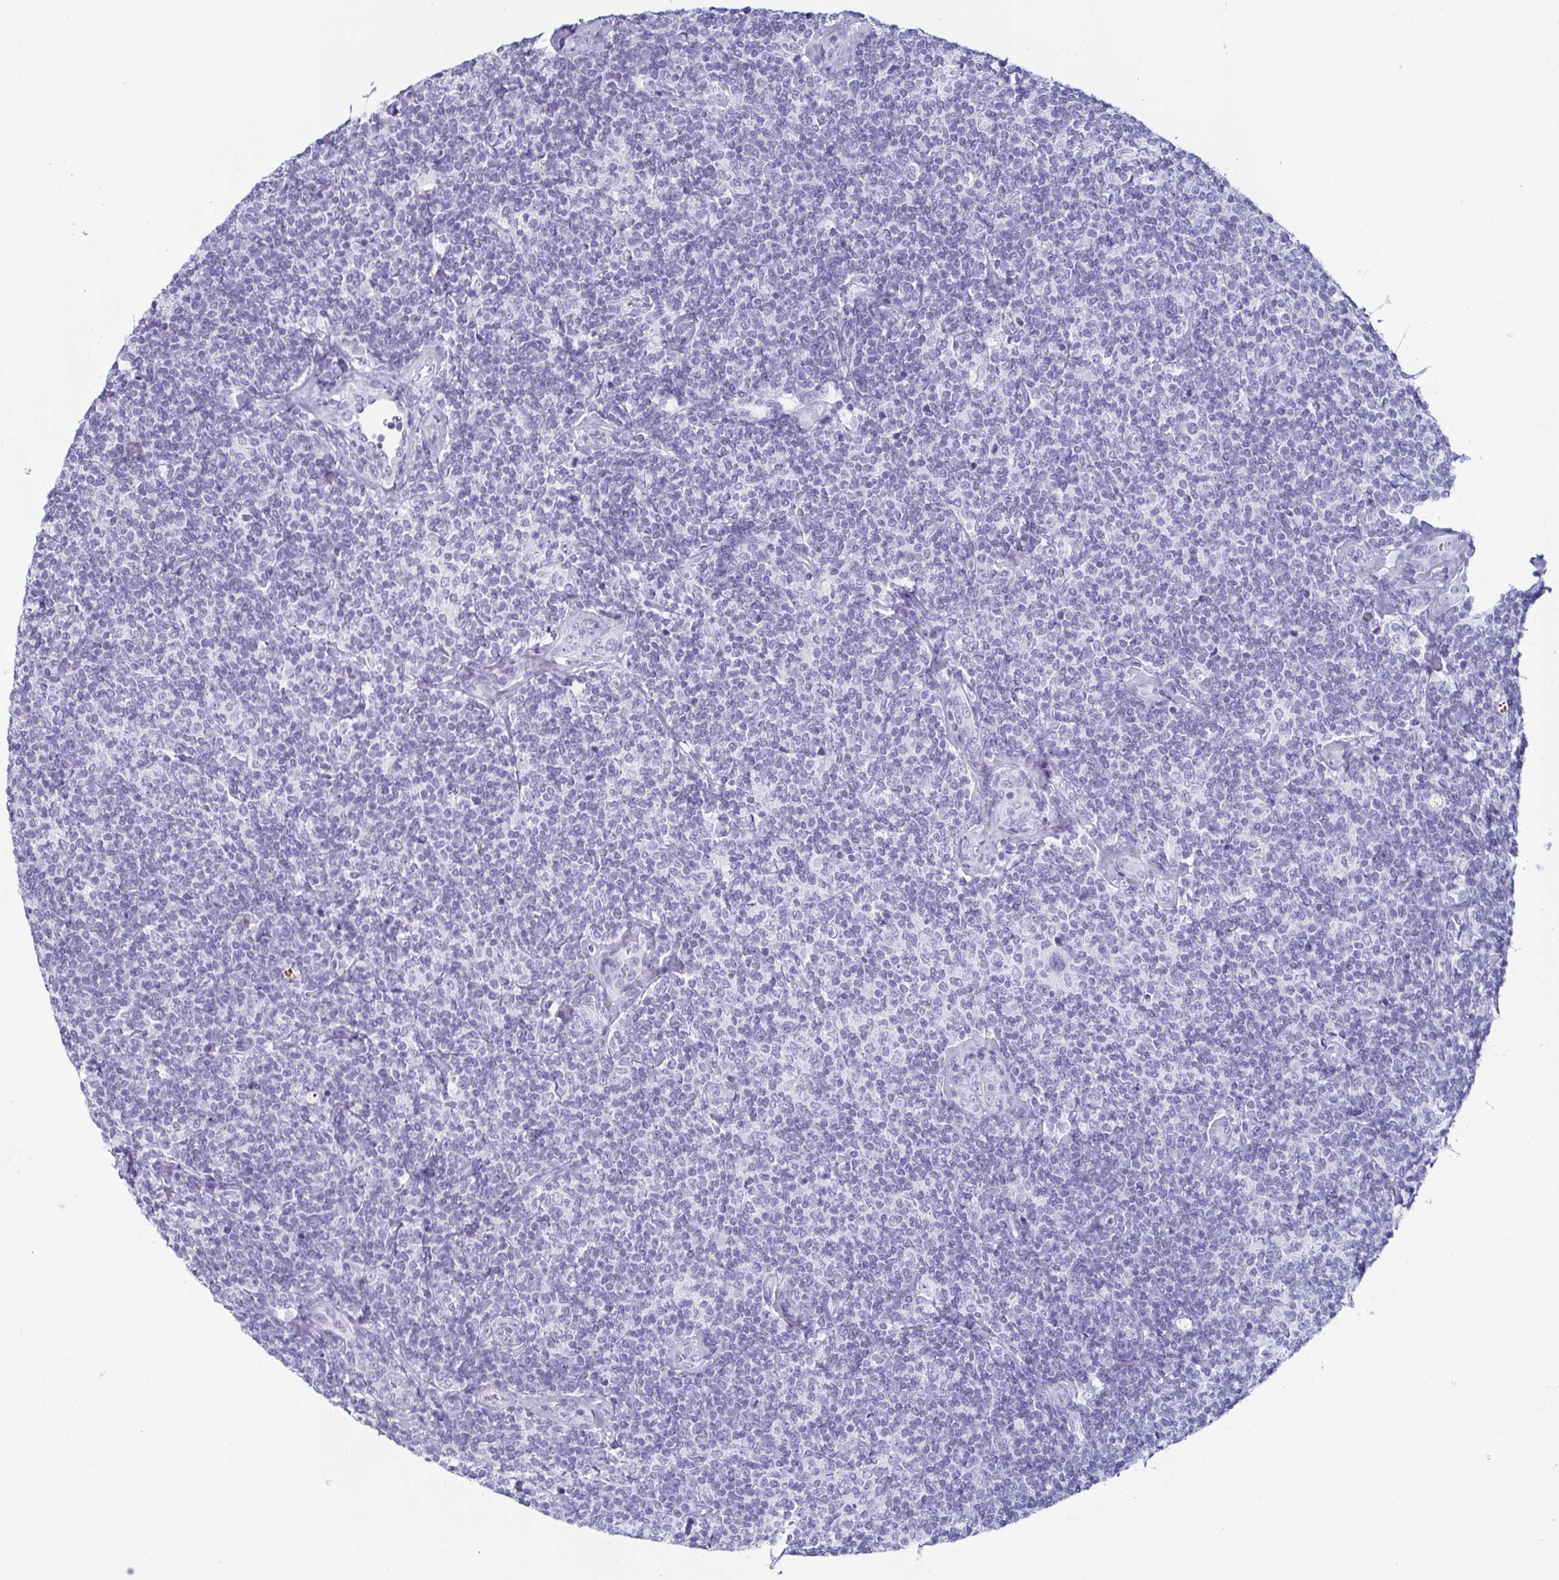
{"staining": {"intensity": "negative", "quantity": "none", "location": "none"}, "tissue": "lymphoma", "cell_type": "Tumor cells", "image_type": "cancer", "snomed": [{"axis": "morphology", "description": "Malignant lymphoma, non-Hodgkin's type, Low grade"}, {"axis": "topography", "description": "Lymph node"}], "caption": "Micrograph shows no protein expression in tumor cells of lymphoma tissue. Nuclei are stained in blue.", "gene": "ZG16B", "patient": {"sex": "female", "age": 56}}